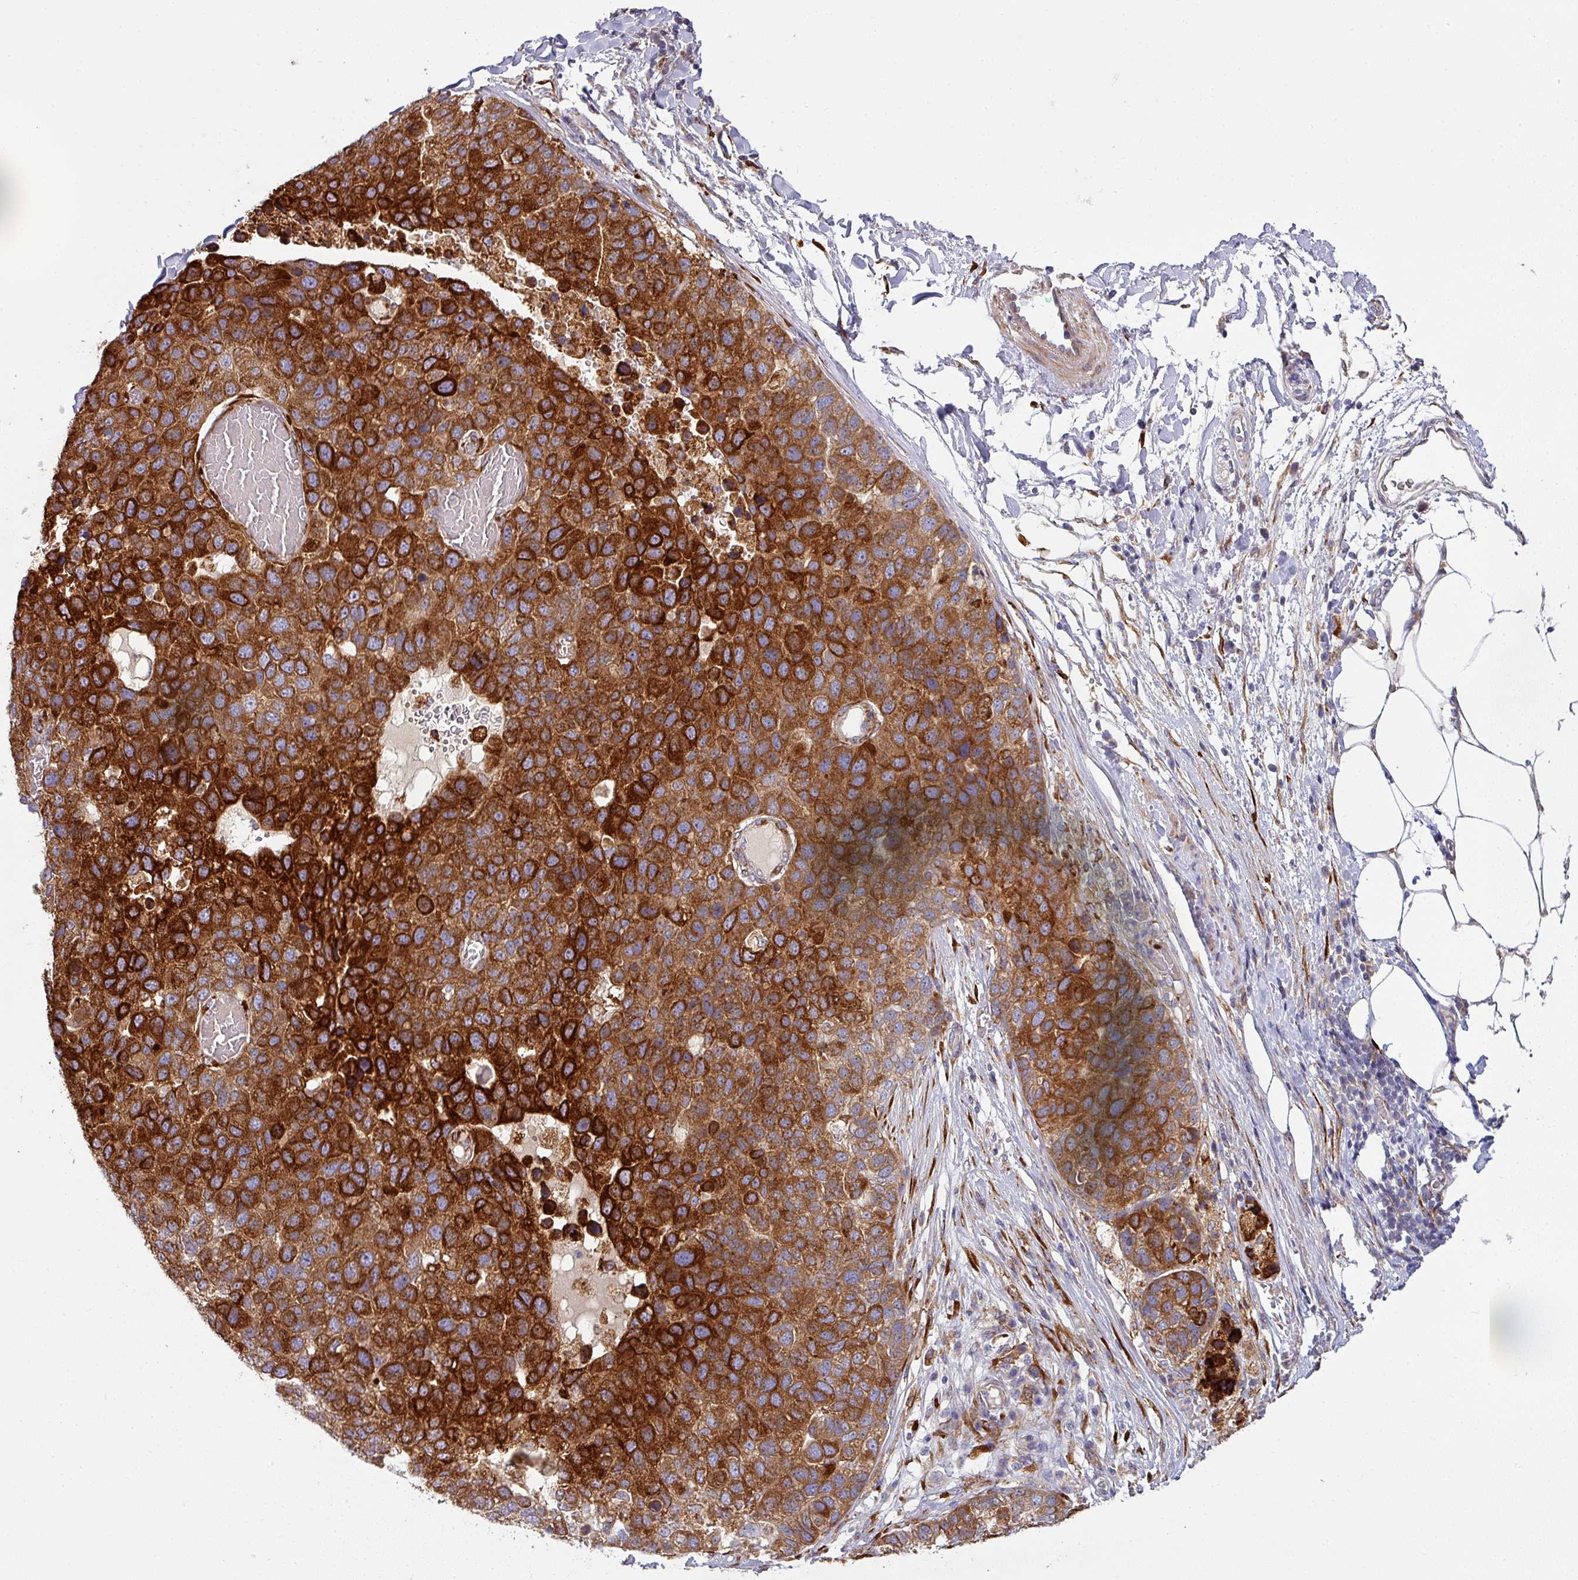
{"staining": {"intensity": "strong", "quantity": ">75%", "location": "cytoplasmic/membranous"}, "tissue": "pancreatic cancer", "cell_type": "Tumor cells", "image_type": "cancer", "snomed": [{"axis": "morphology", "description": "Adenocarcinoma, NOS"}, {"axis": "topography", "description": "Pancreas"}], "caption": "A photomicrograph of pancreatic cancer (adenocarcinoma) stained for a protein reveals strong cytoplasmic/membranous brown staining in tumor cells.", "gene": "ZNF268", "patient": {"sex": "female", "age": 61}}